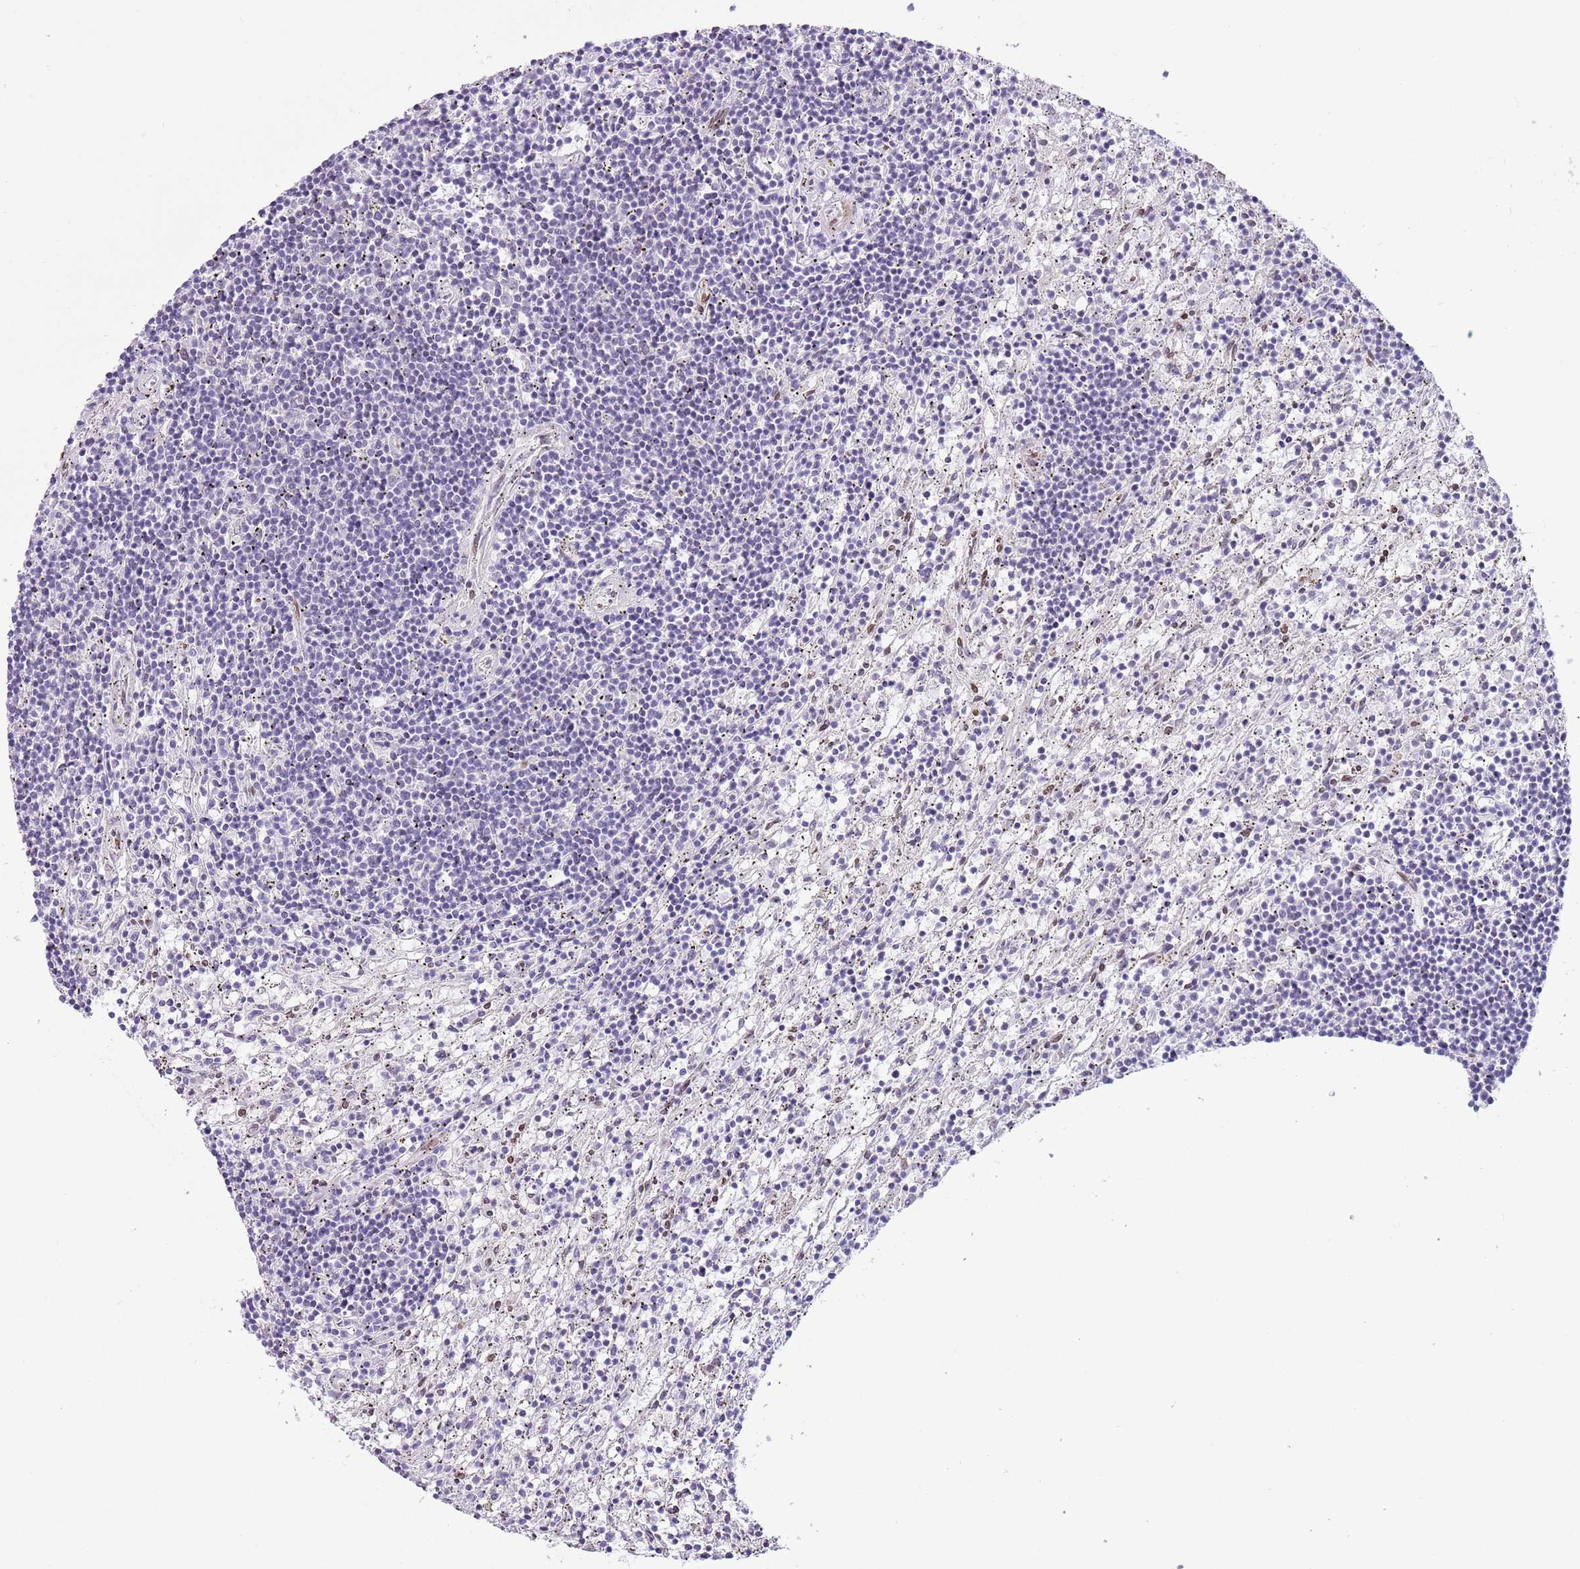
{"staining": {"intensity": "negative", "quantity": "none", "location": "none"}, "tissue": "lymphoma", "cell_type": "Tumor cells", "image_type": "cancer", "snomed": [{"axis": "morphology", "description": "Malignant lymphoma, non-Hodgkin's type, Low grade"}, {"axis": "topography", "description": "Spleen"}], "caption": "A high-resolution micrograph shows IHC staining of lymphoma, which reveals no significant positivity in tumor cells.", "gene": "ZGLP1", "patient": {"sex": "male", "age": 76}}